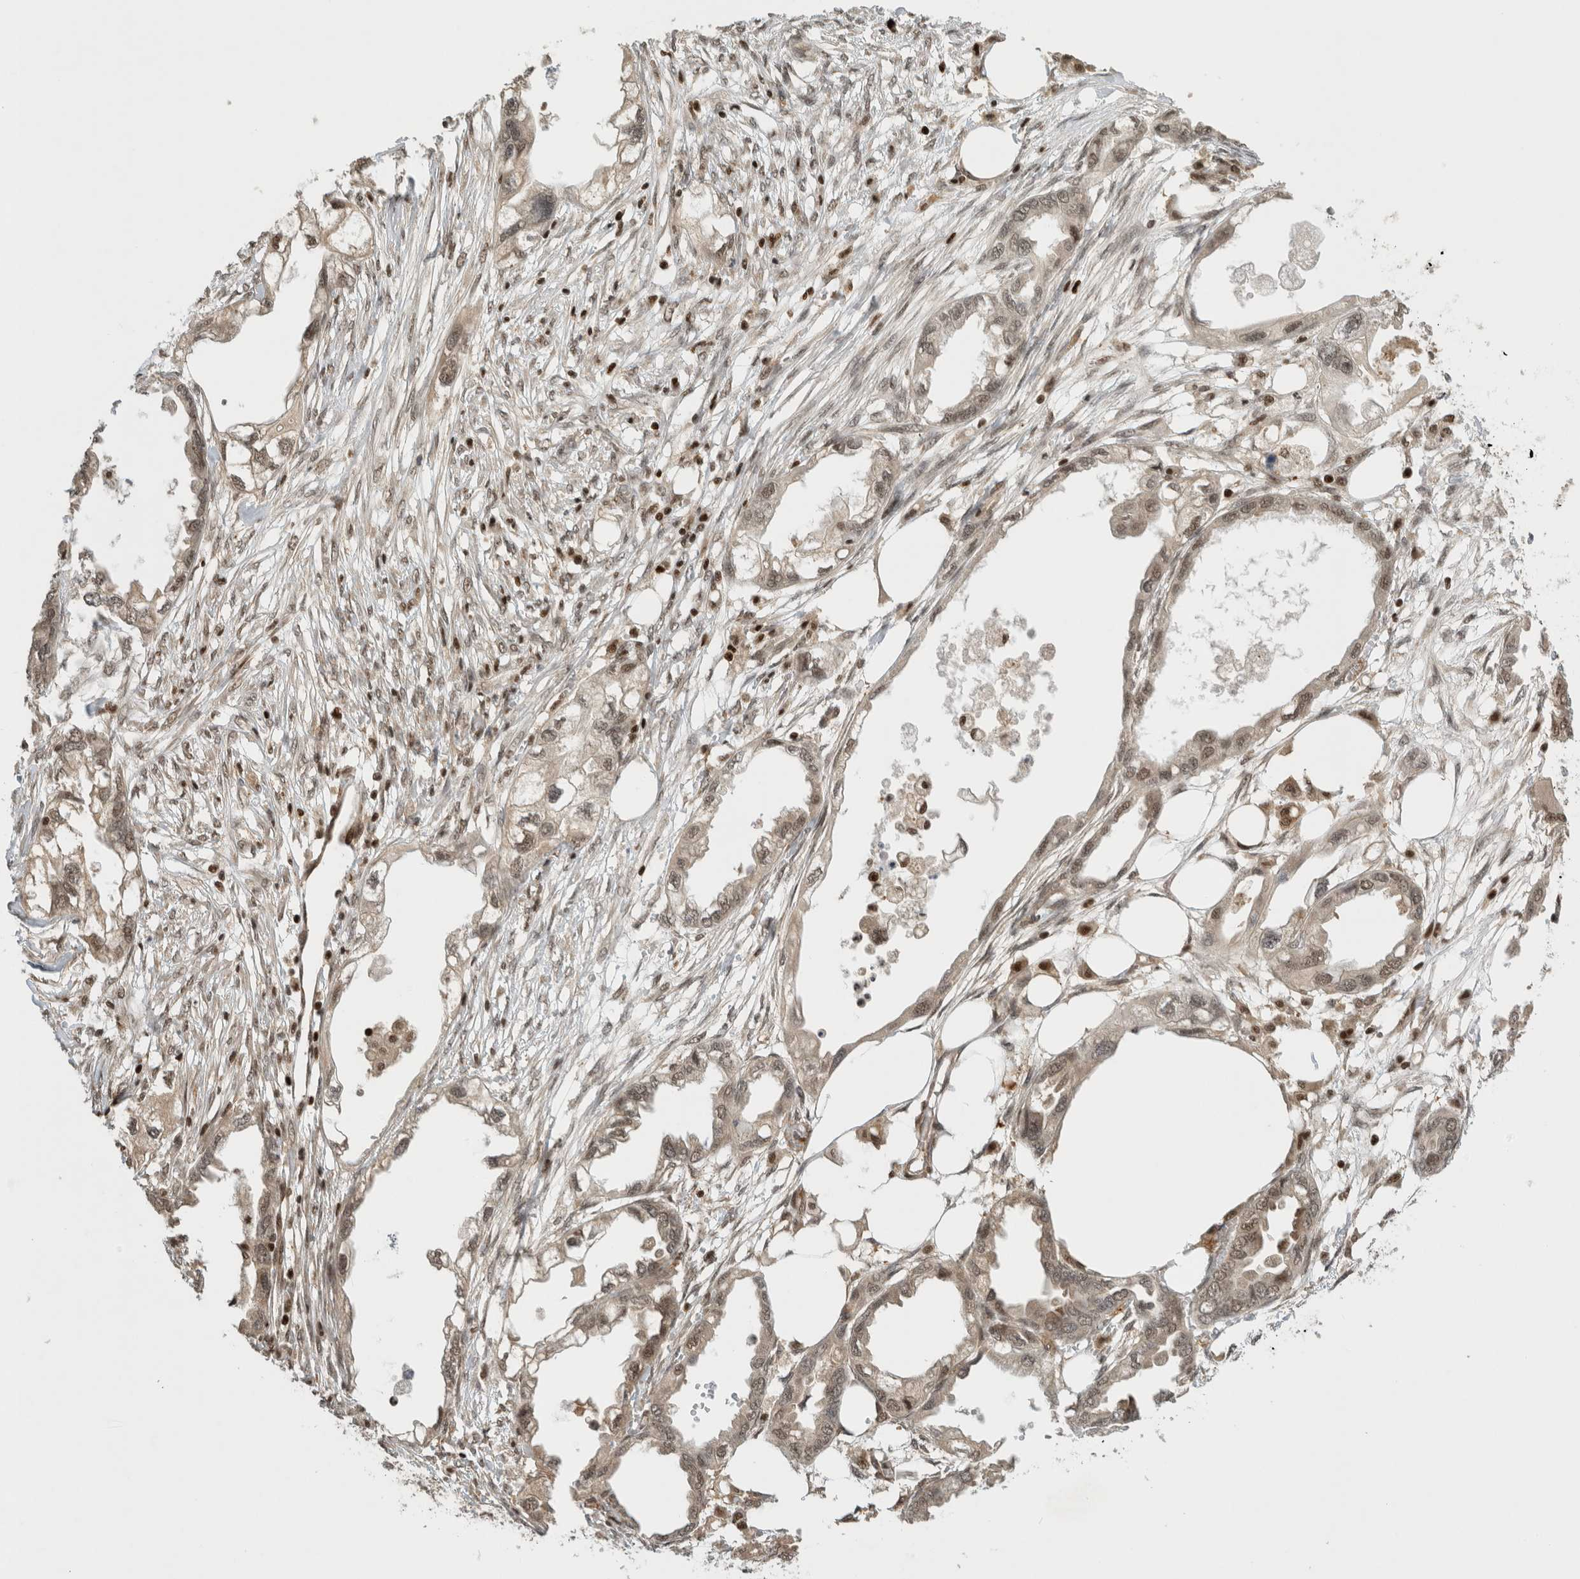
{"staining": {"intensity": "weak", "quantity": ">75%", "location": "nuclear"}, "tissue": "endometrial cancer", "cell_type": "Tumor cells", "image_type": "cancer", "snomed": [{"axis": "morphology", "description": "Adenocarcinoma, NOS"}, {"axis": "morphology", "description": "Adenocarcinoma, metastatic, NOS"}, {"axis": "topography", "description": "Adipose tissue"}, {"axis": "topography", "description": "Endometrium"}], "caption": "Human endometrial cancer stained with a brown dye demonstrates weak nuclear positive staining in approximately >75% of tumor cells.", "gene": "SNRNP40", "patient": {"sex": "female", "age": 67}}